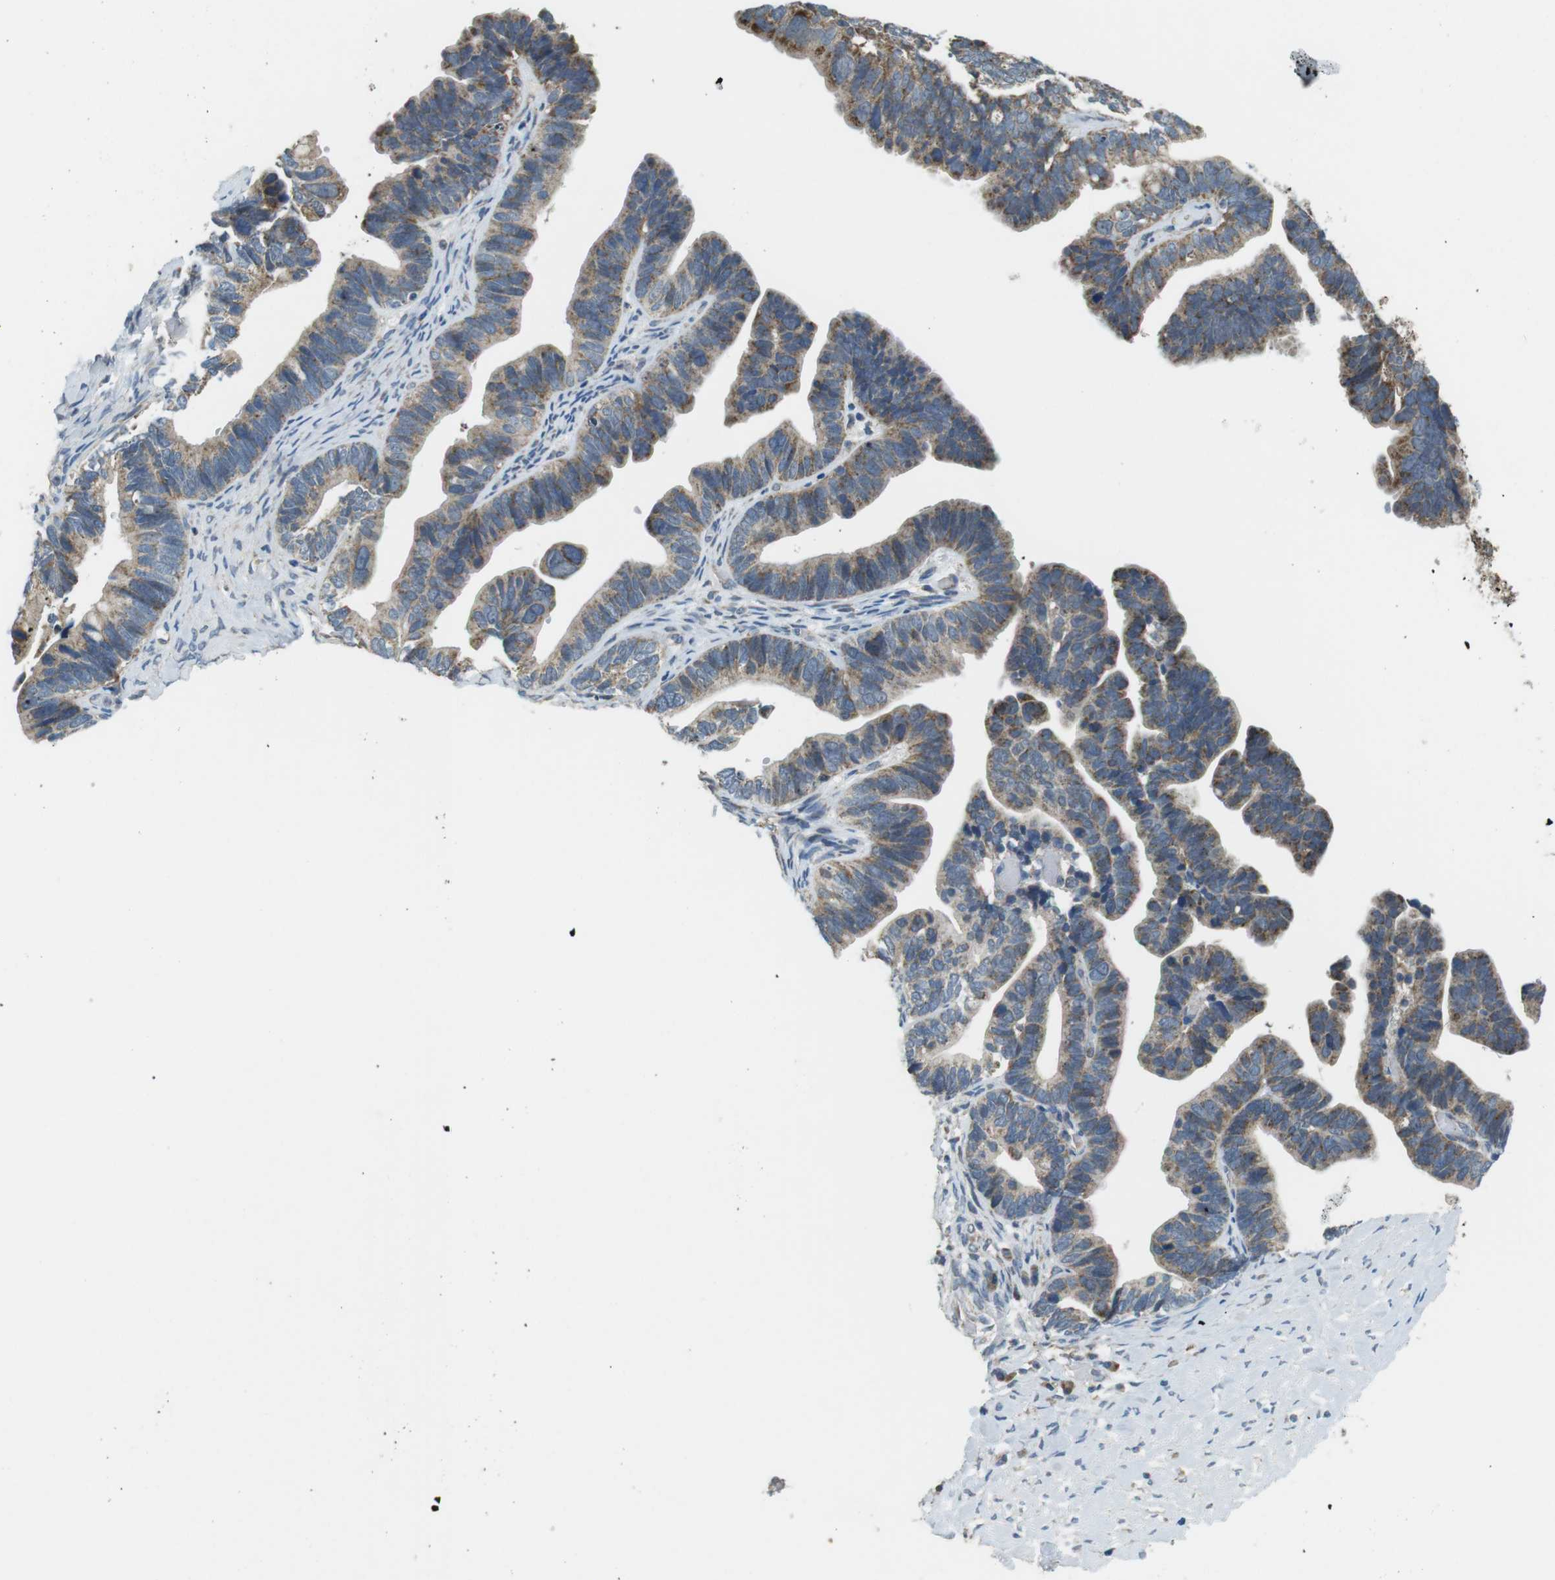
{"staining": {"intensity": "weak", "quantity": "25%-75%", "location": "cytoplasmic/membranous"}, "tissue": "ovarian cancer", "cell_type": "Tumor cells", "image_type": "cancer", "snomed": [{"axis": "morphology", "description": "Cystadenocarcinoma, serous, NOS"}, {"axis": "topography", "description": "Ovary"}], "caption": "Human ovarian cancer stained for a protein (brown) demonstrates weak cytoplasmic/membranous positive positivity in approximately 25%-75% of tumor cells.", "gene": "BACE1", "patient": {"sex": "female", "age": 56}}